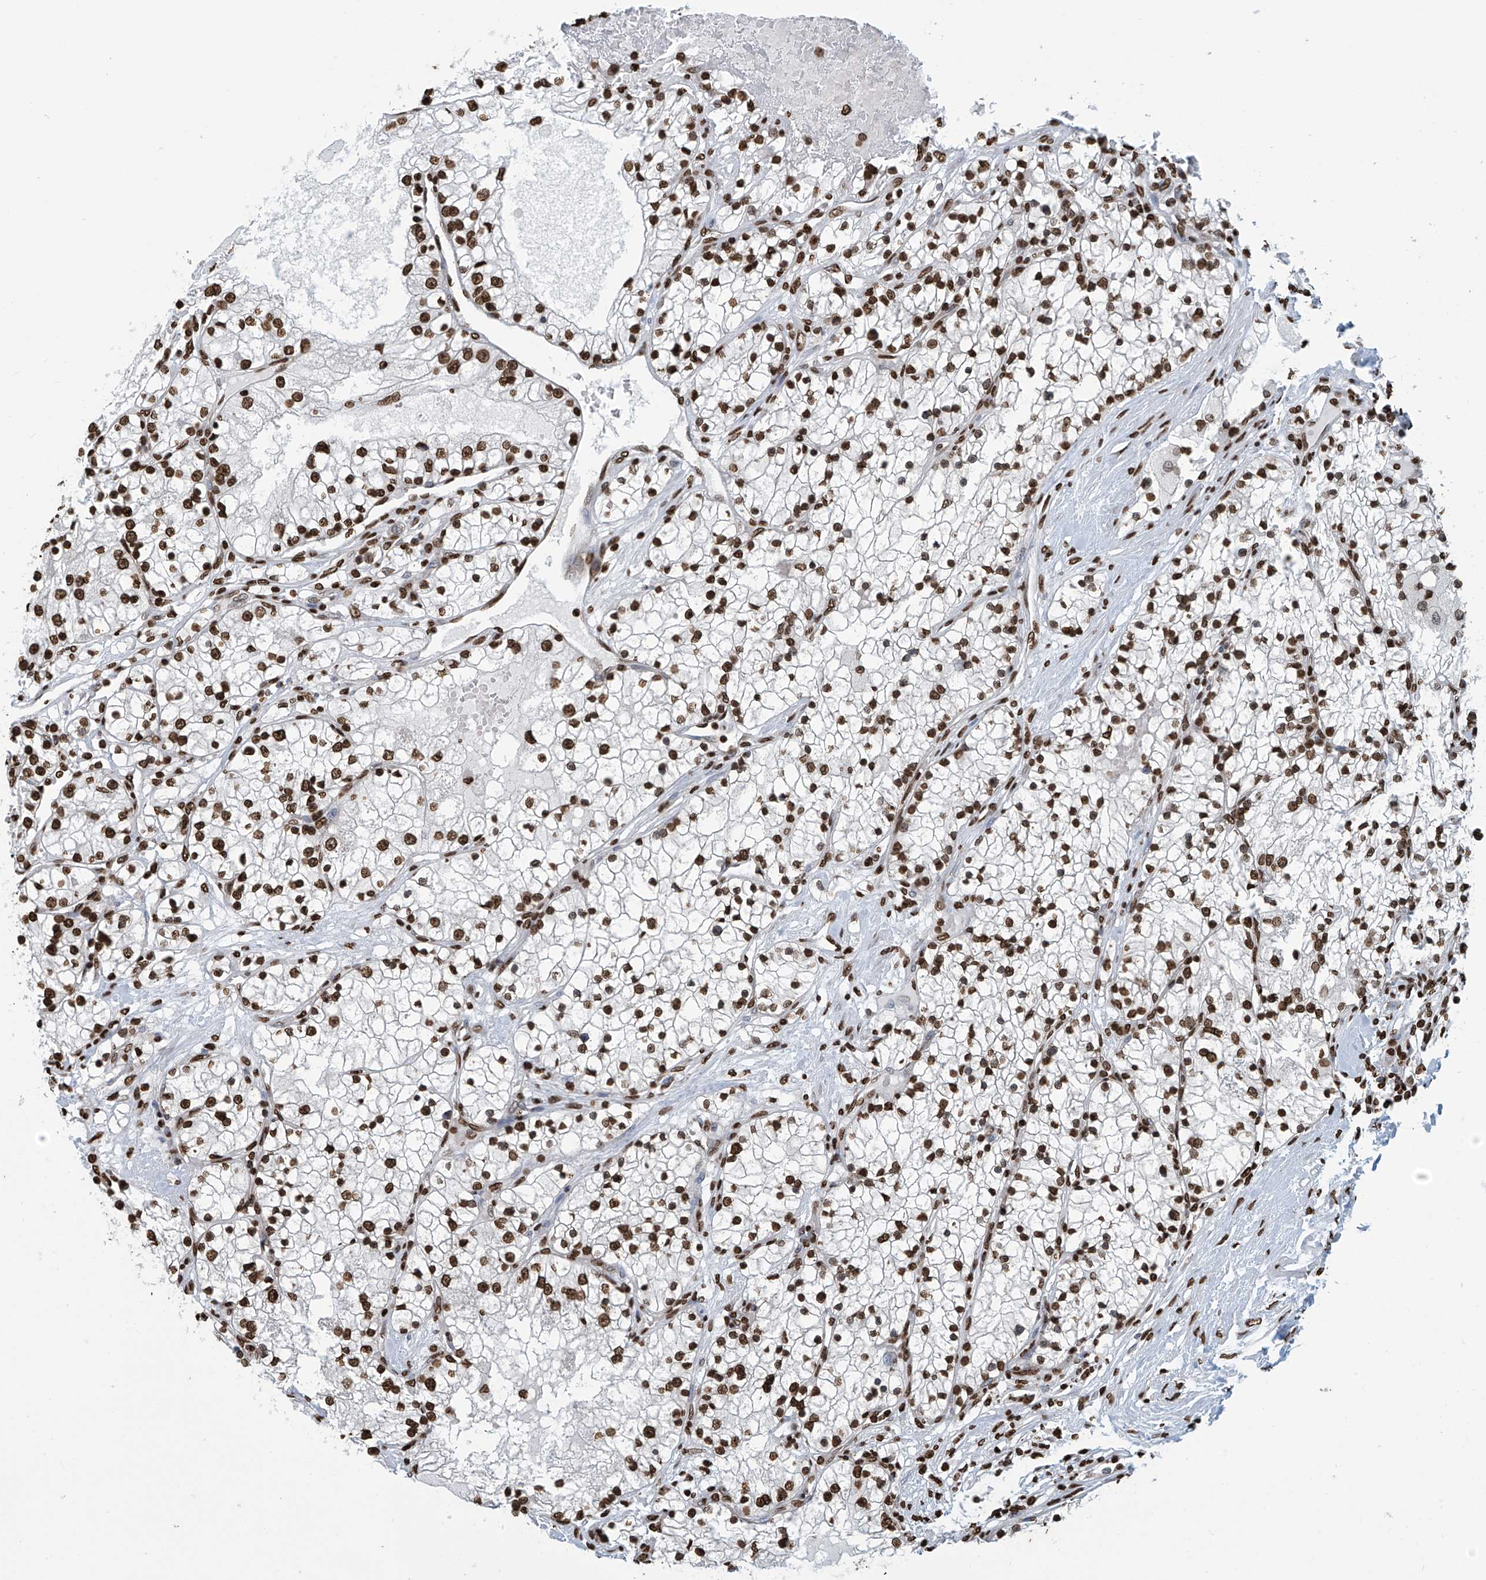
{"staining": {"intensity": "strong", "quantity": ">75%", "location": "nuclear"}, "tissue": "renal cancer", "cell_type": "Tumor cells", "image_type": "cancer", "snomed": [{"axis": "morphology", "description": "Normal tissue, NOS"}, {"axis": "morphology", "description": "Adenocarcinoma, NOS"}, {"axis": "topography", "description": "Kidney"}], "caption": "Approximately >75% of tumor cells in human renal cancer display strong nuclear protein expression as visualized by brown immunohistochemical staining.", "gene": "DPPA2", "patient": {"sex": "male", "age": 68}}